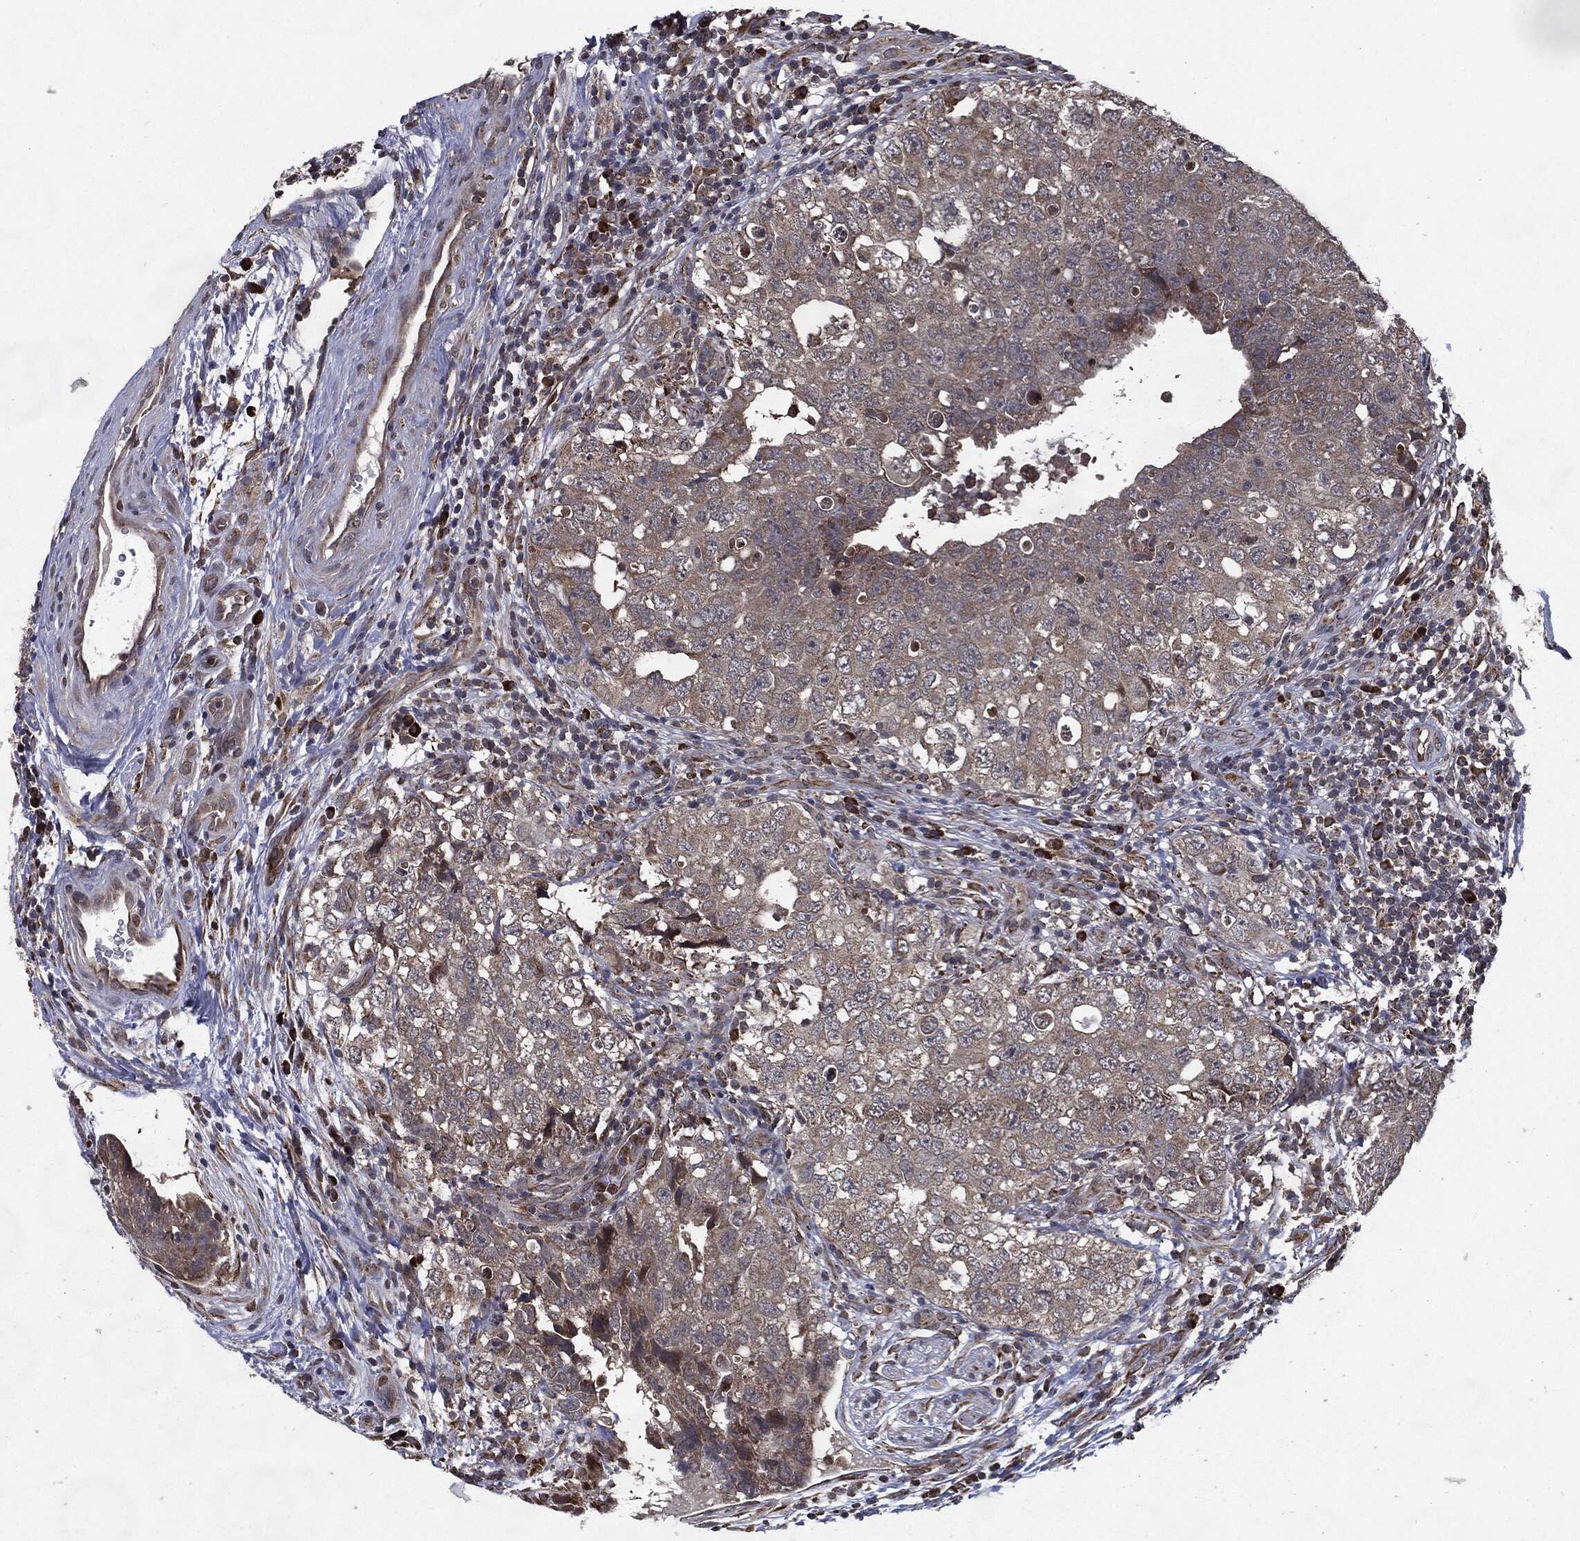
{"staining": {"intensity": "weak", "quantity": "25%-75%", "location": "cytoplasmic/membranous"}, "tissue": "testis cancer", "cell_type": "Tumor cells", "image_type": "cancer", "snomed": [{"axis": "morphology", "description": "Seminoma, NOS"}, {"axis": "topography", "description": "Testis"}], "caption": "Testis cancer (seminoma) was stained to show a protein in brown. There is low levels of weak cytoplasmic/membranous staining in approximately 25%-75% of tumor cells.", "gene": "HDAC5", "patient": {"sex": "male", "age": 34}}